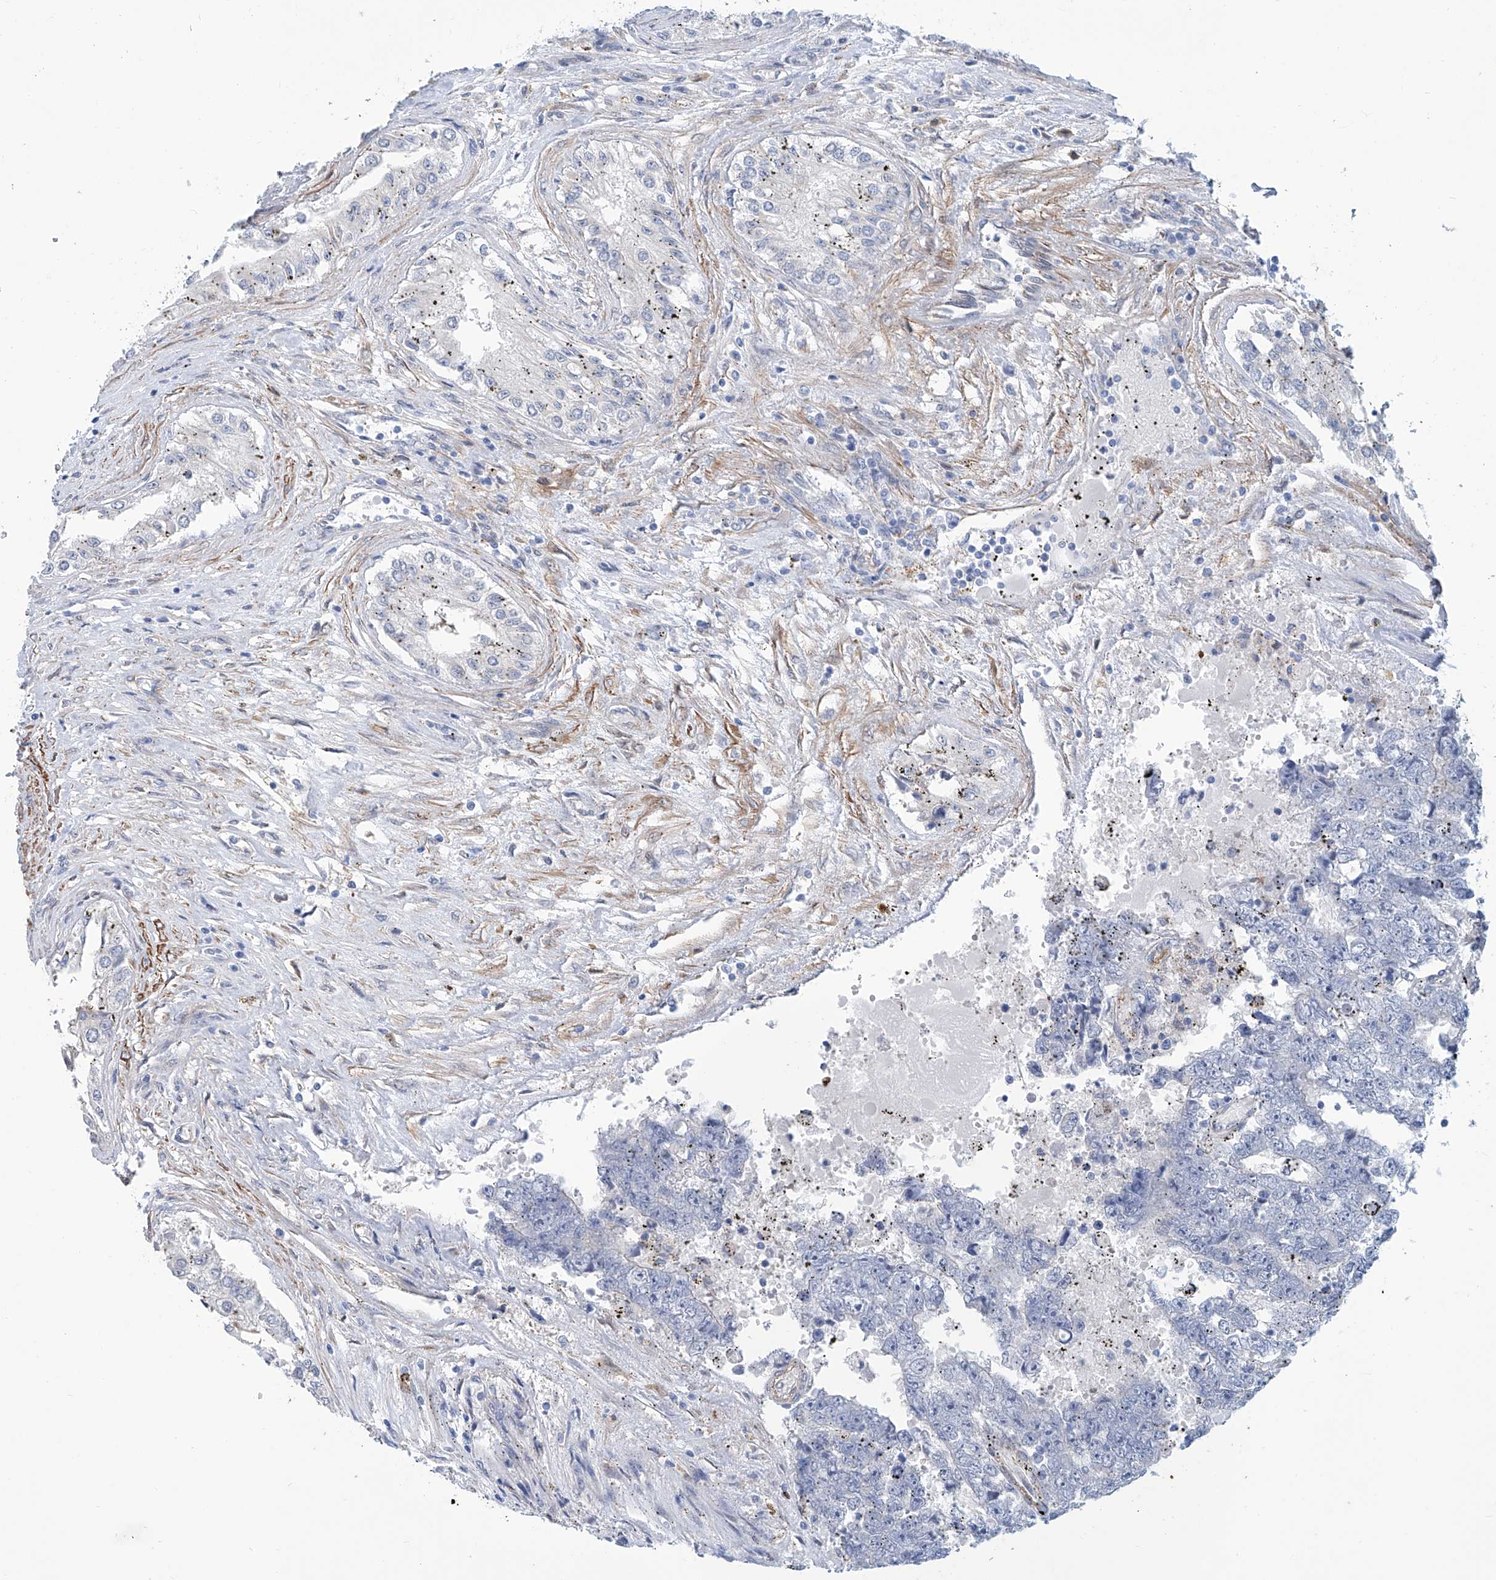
{"staining": {"intensity": "negative", "quantity": "none", "location": "none"}, "tissue": "testis cancer", "cell_type": "Tumor cells", "image_type": "cancer", "snomed": [{"axis": "morphology", "description": "Carcinoma, Embryonal, NOS"}, {"axis": "topography", "description": "Testis"}], "caption": "Micrograph shows no protein staining in tumor cells of testis embryonal carcinoma tissue. (Immunohistochemistry (ihc), brightfield microscopy, high magnification).", "gene": "TNN", "patient": {"sex": "male", "age": 25}}